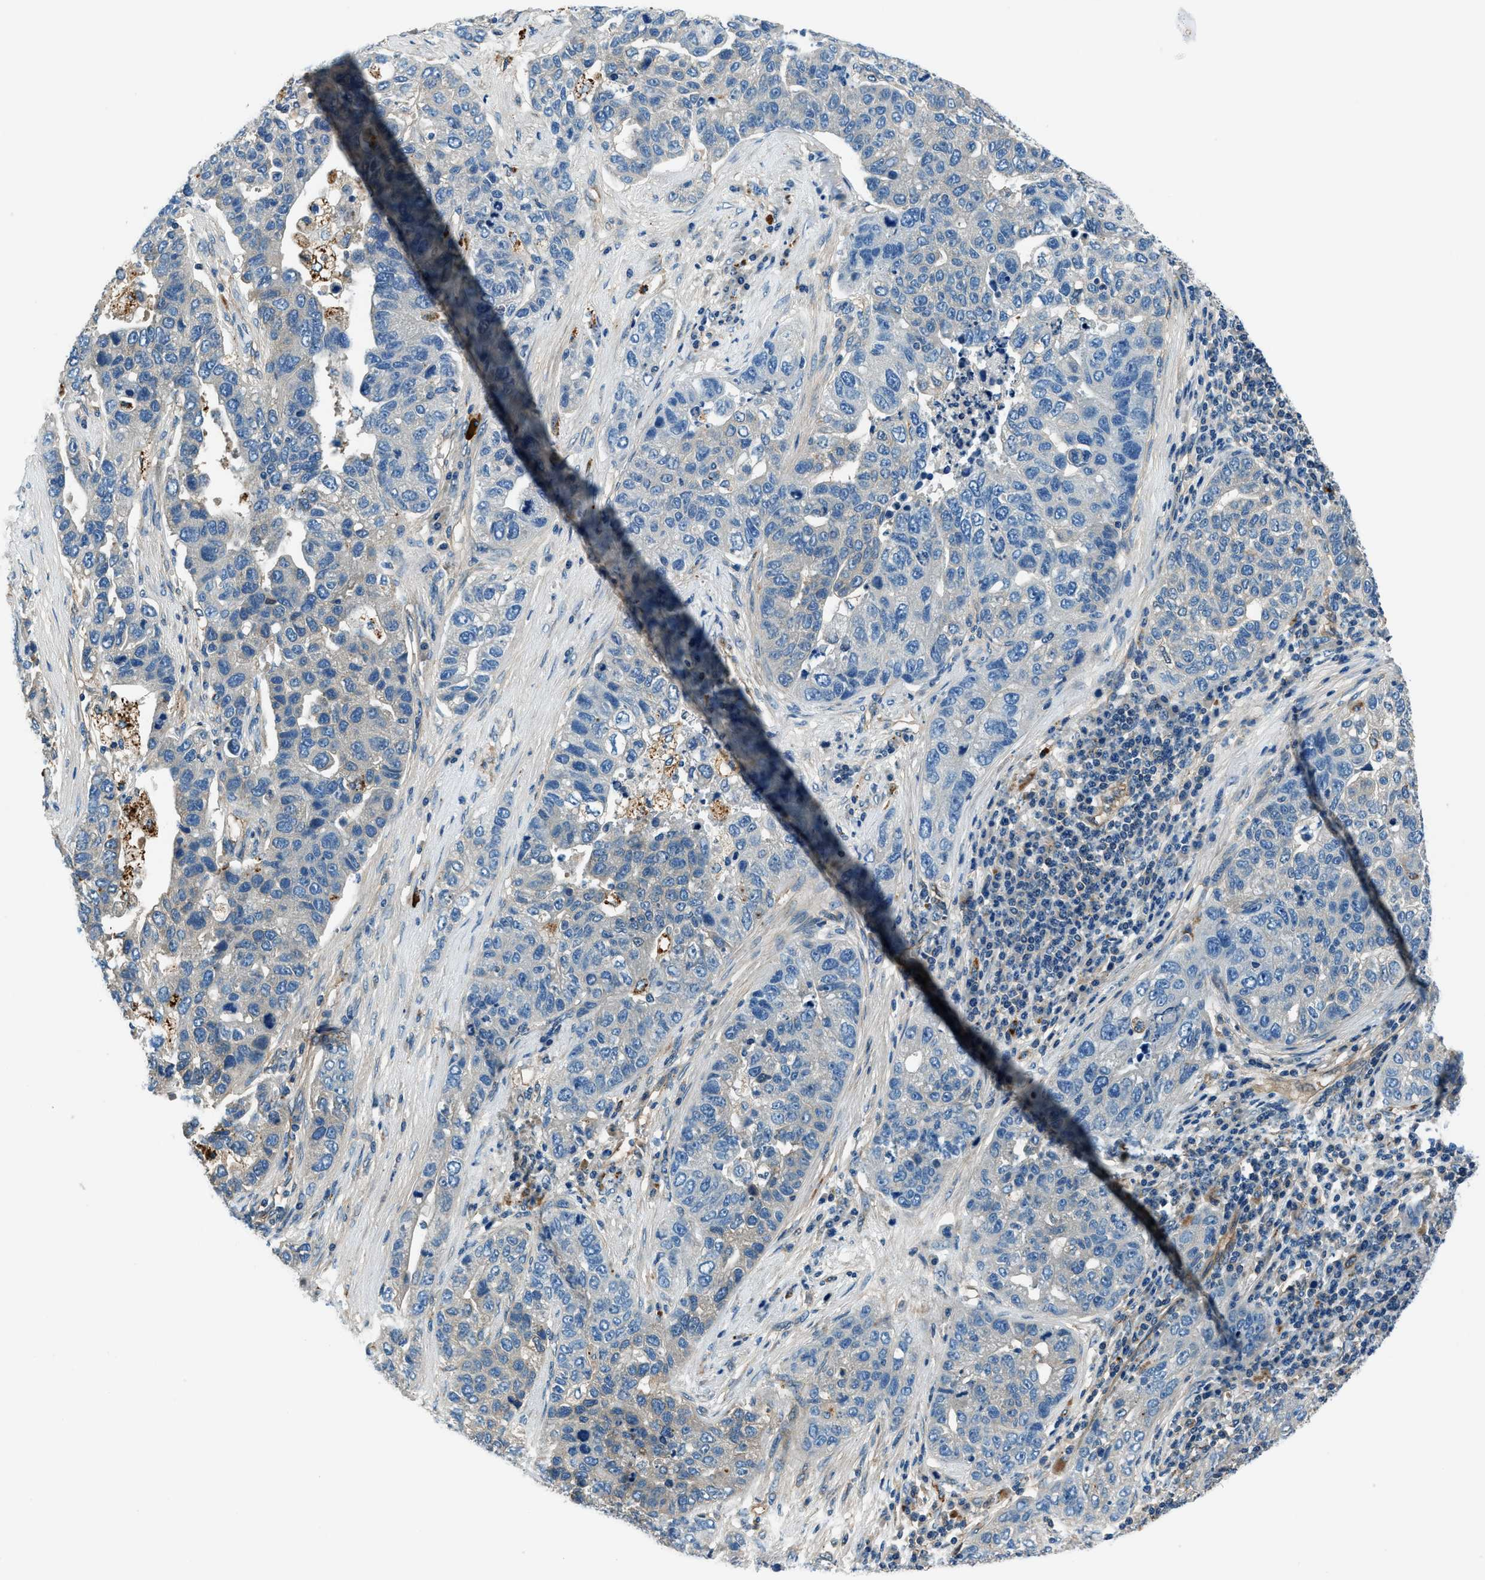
{"staining": {"intensity": "negative", "quantity": "none", "location": "none"}, "tissue": "pancreatic cancer", "cell_type": "Tumor cells", "image_type": "cancer", "snomed": [{"axis": "morphology", "description": "Adenocarcinoma, NOS"}, {"axis": "topography", "description": "Pancreas"}], "caption": "An image of pancreatic cancer (adenocarcinoma) stained for a protein displays no brown staining in tumor cells.", "gene": "SLC19A2", "patient": {"sex": "female", "age": 61}}